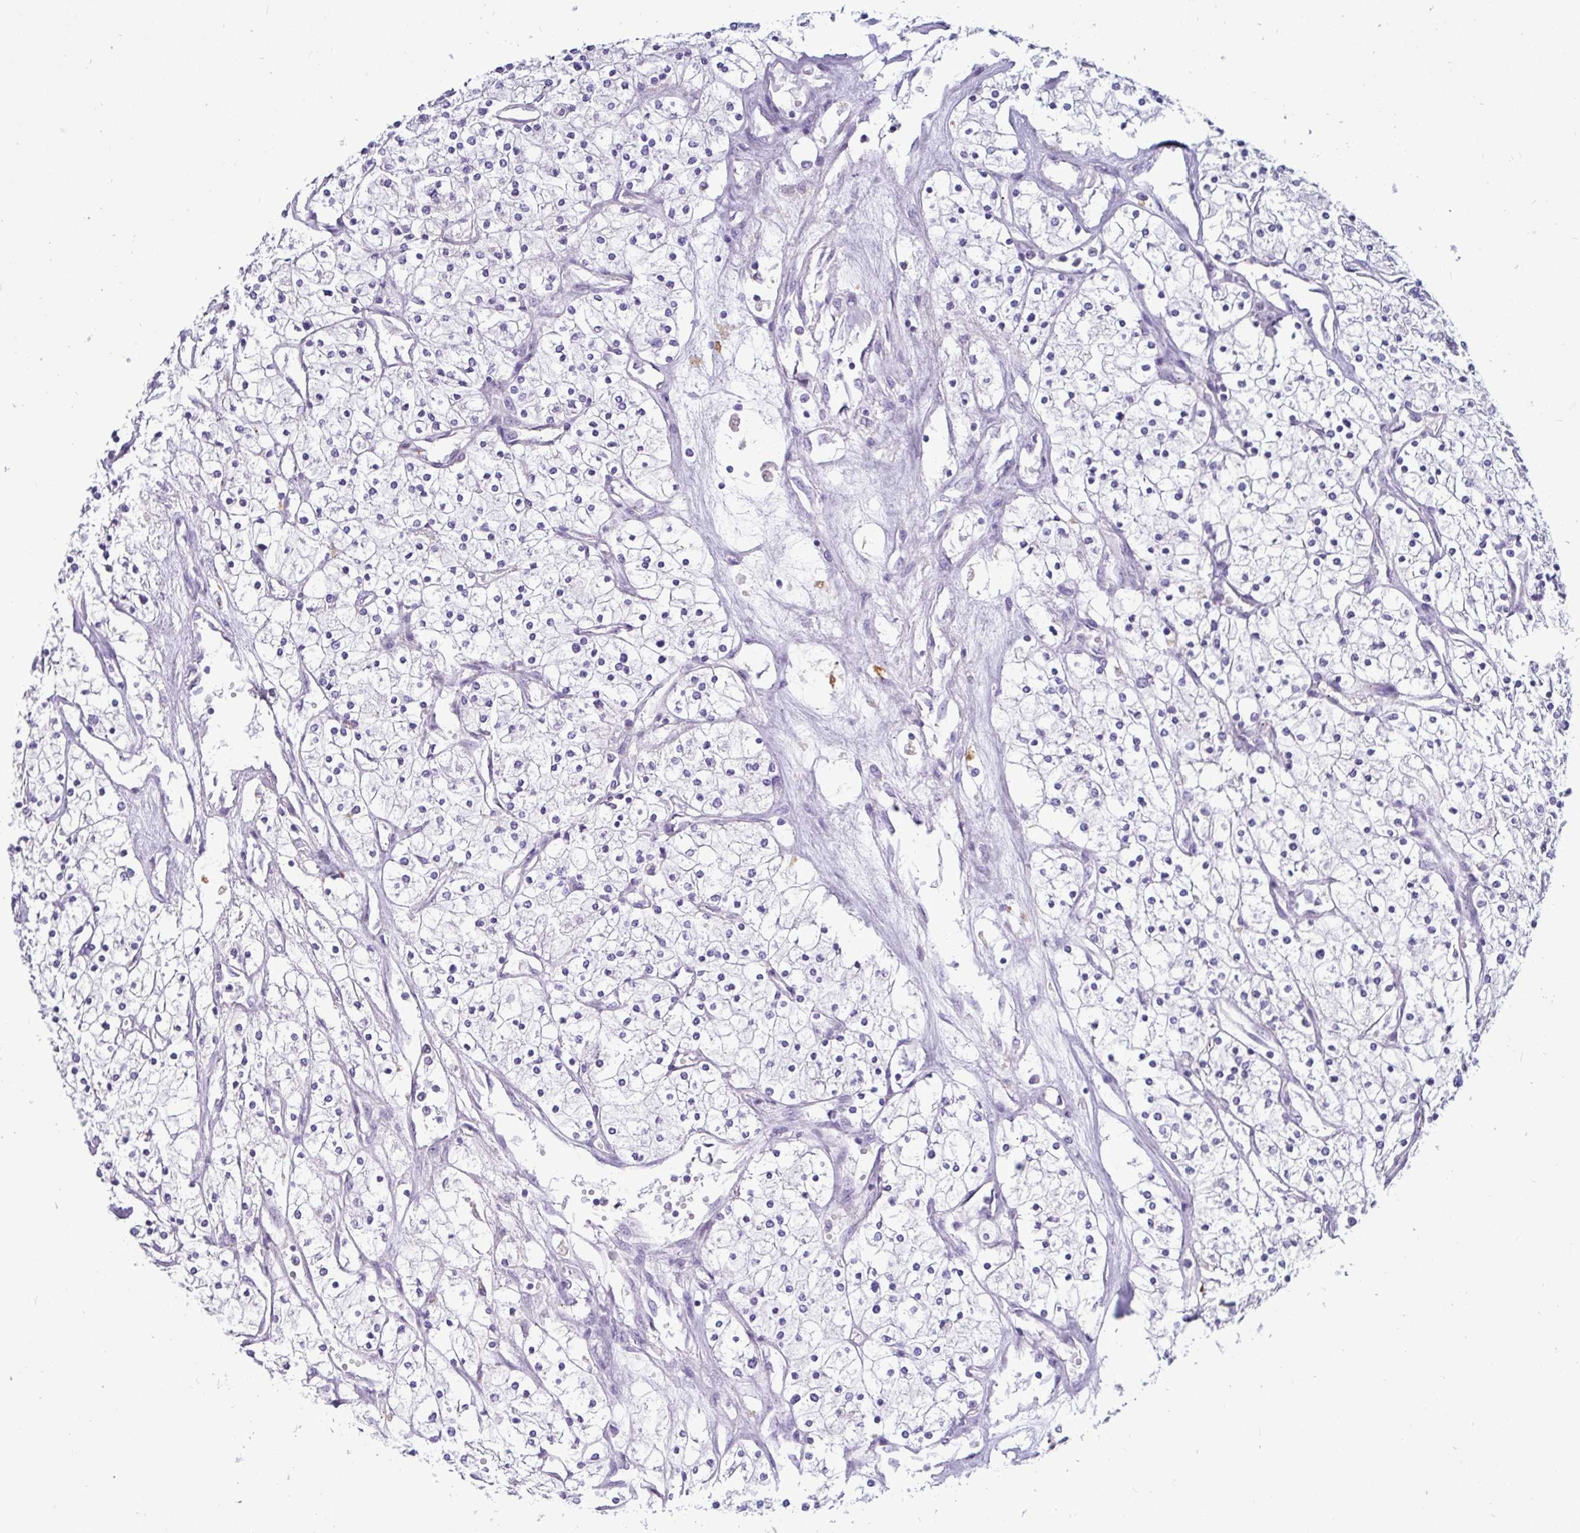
{"staining": {"intensity": "negative", "quantity": "none", "location": "none"}, "tissue": "renal cancer", "cell_type": "Tumor cells", "image_type": "cancer", "snomed": [{"axis": "morphology", "description": "Adenocarcinoma, NOS"}, {"axis": "topography", "description": "Kidney"}], "caption": "Micrograph shows no protein positivity in tumor cells of adenocarcinoma (renal) tissue.", "gene": "CTSZ", "patient": {"sex": "male", "age": 80}}